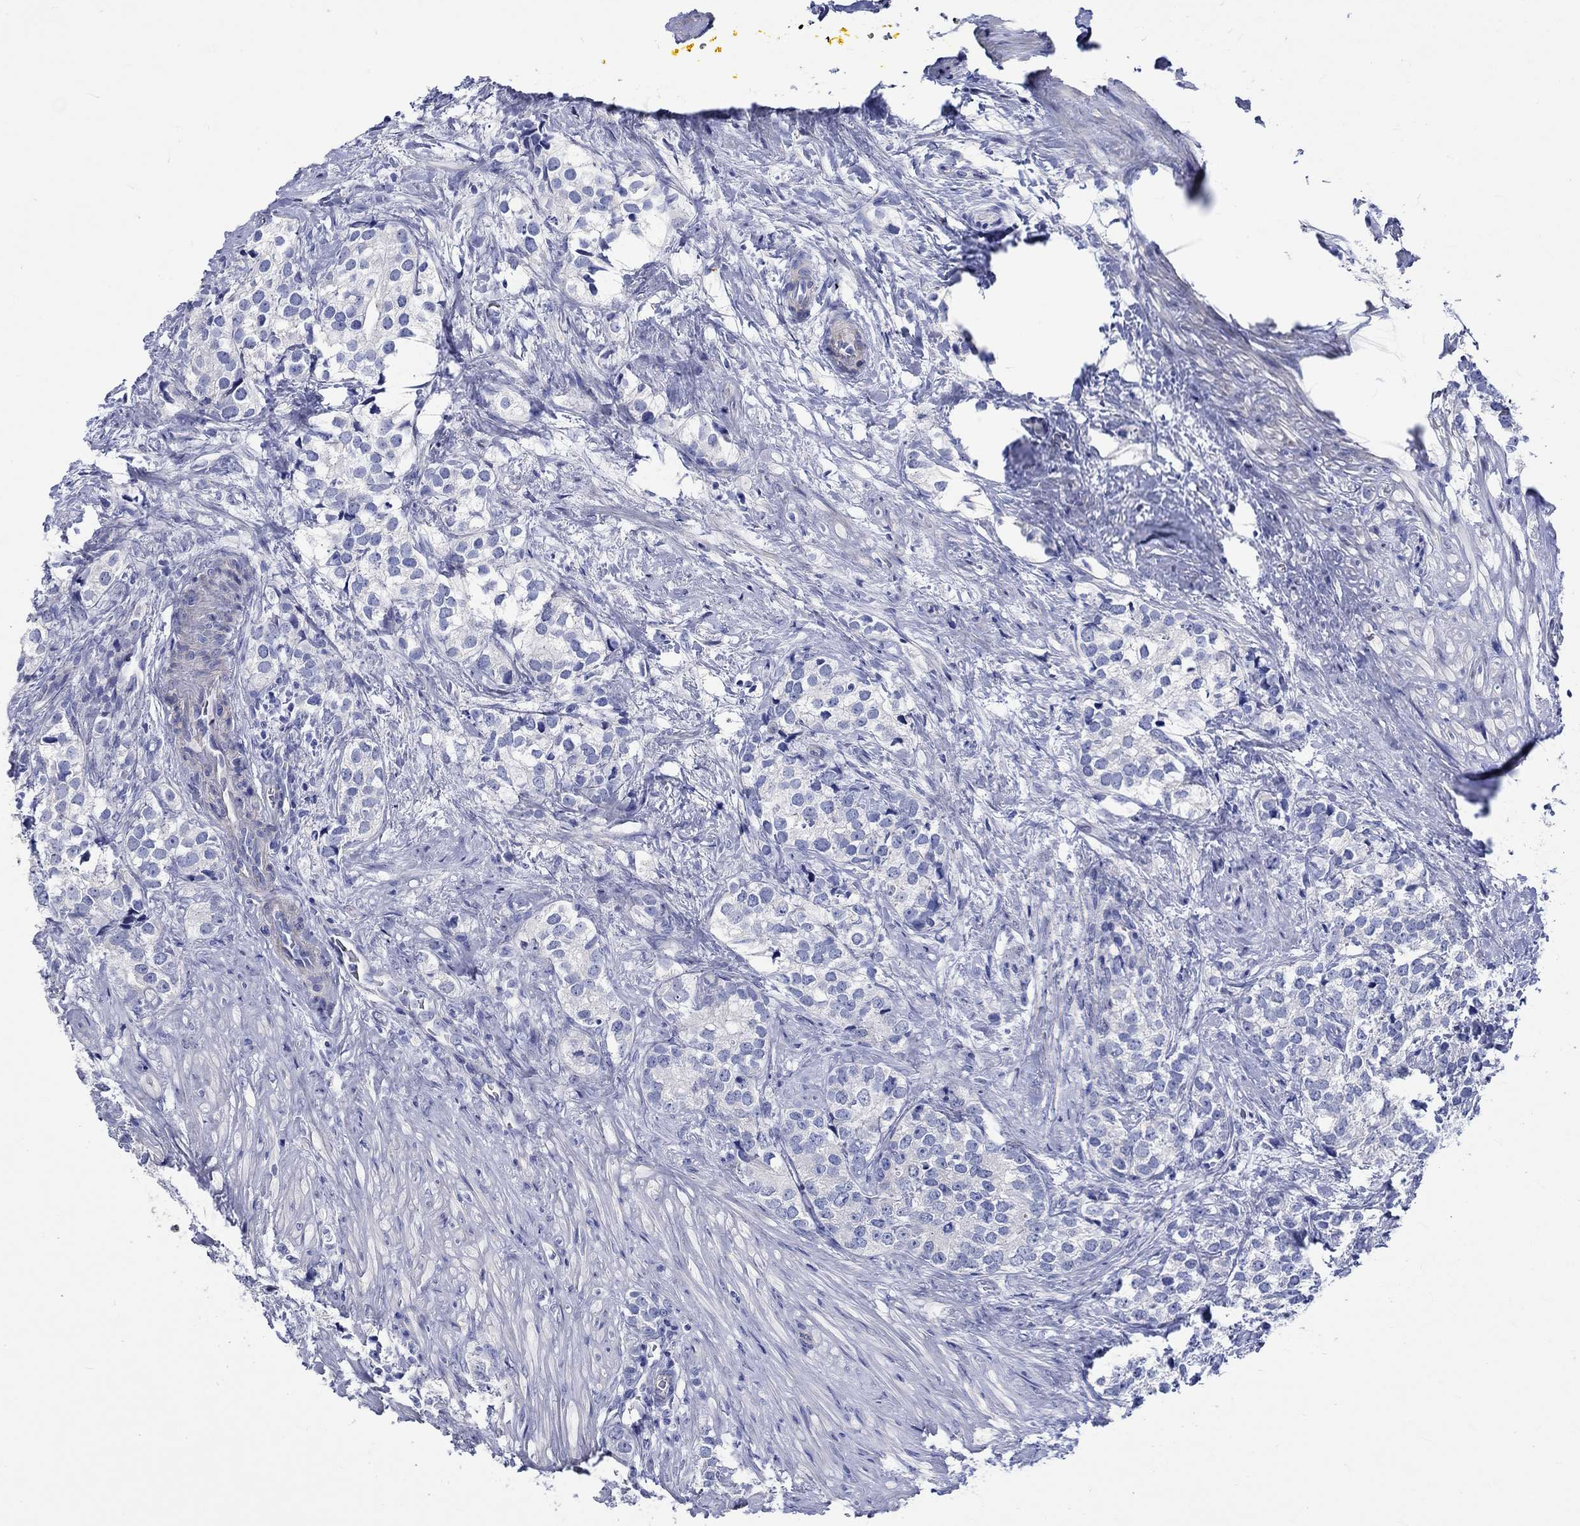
{"staining": {"intensity": "negative", "quantity": "none", "location": "none"}, "tissue": "prostate cancer", "cell_type": "Tumor cells", "image_type": "cancer", "snomed": [{"axis": "morphology", "description": "Adenocarcinoma, NOS"}, {"axis": "topography", "description": "Prostate and seminal vesicle, NOS"}], "caption": "This is an IHC image of human prostate adenocarcinoma. There is no positivity in tumor cells.", "gene": "HARBI1", "patient": {"sex": "male", "age": 63}}